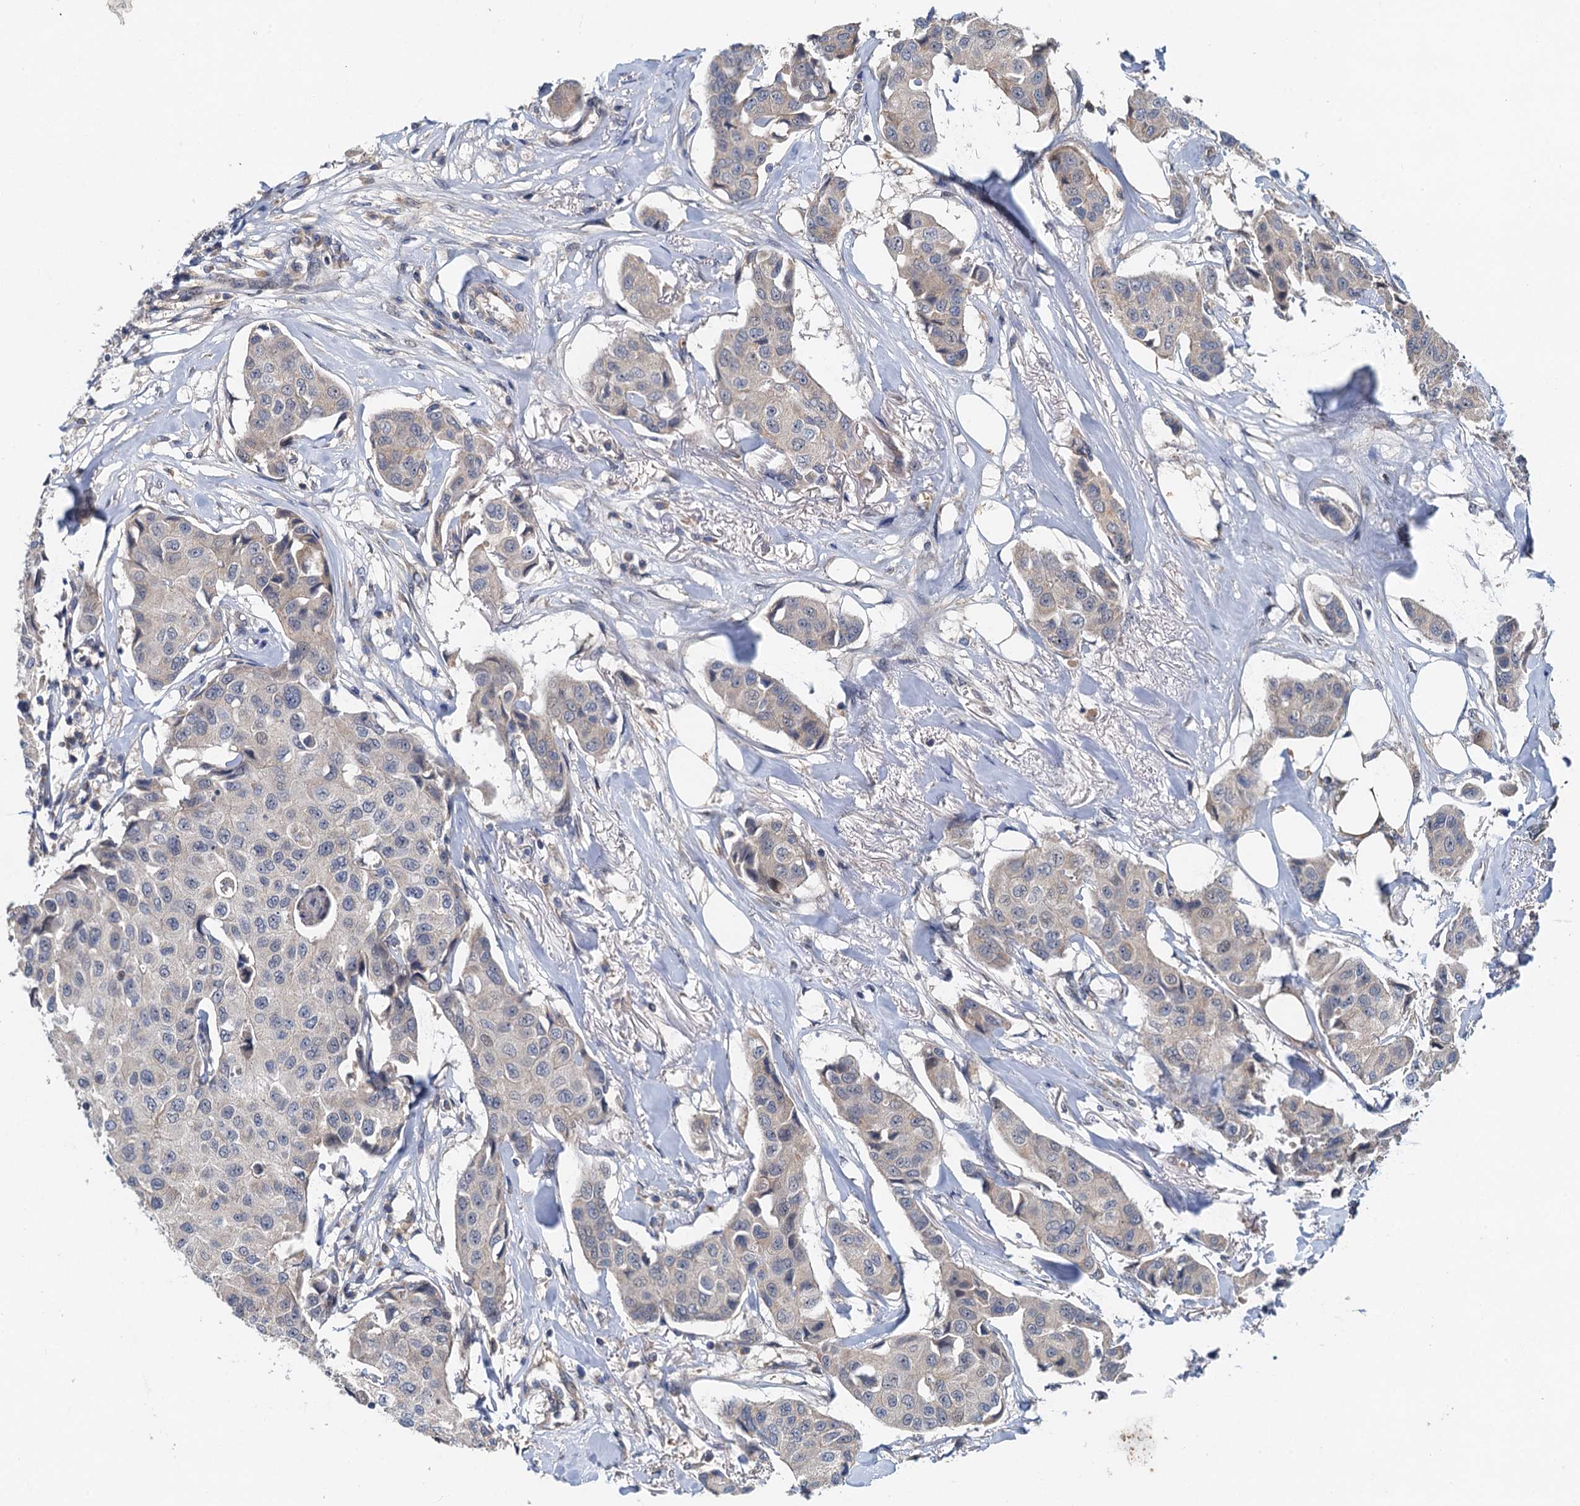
{"staining": {"intensity": "negative", "quantity": "none", "location": "none"}, "tissue": "breast cancer", "cell_type": "Tumor cells", "image_type": "cancer", "snomed": [{"axis": "morphology", "description": "Duct carcinoma"}, {"axis": "topography", "description": "Breast"}], "caption": "Tumor cells are negative for brown protein staining in breast invasive ductal carcinoma.", "gene": "ZNF606", "patient": {"sex": "female", "age": 80}}